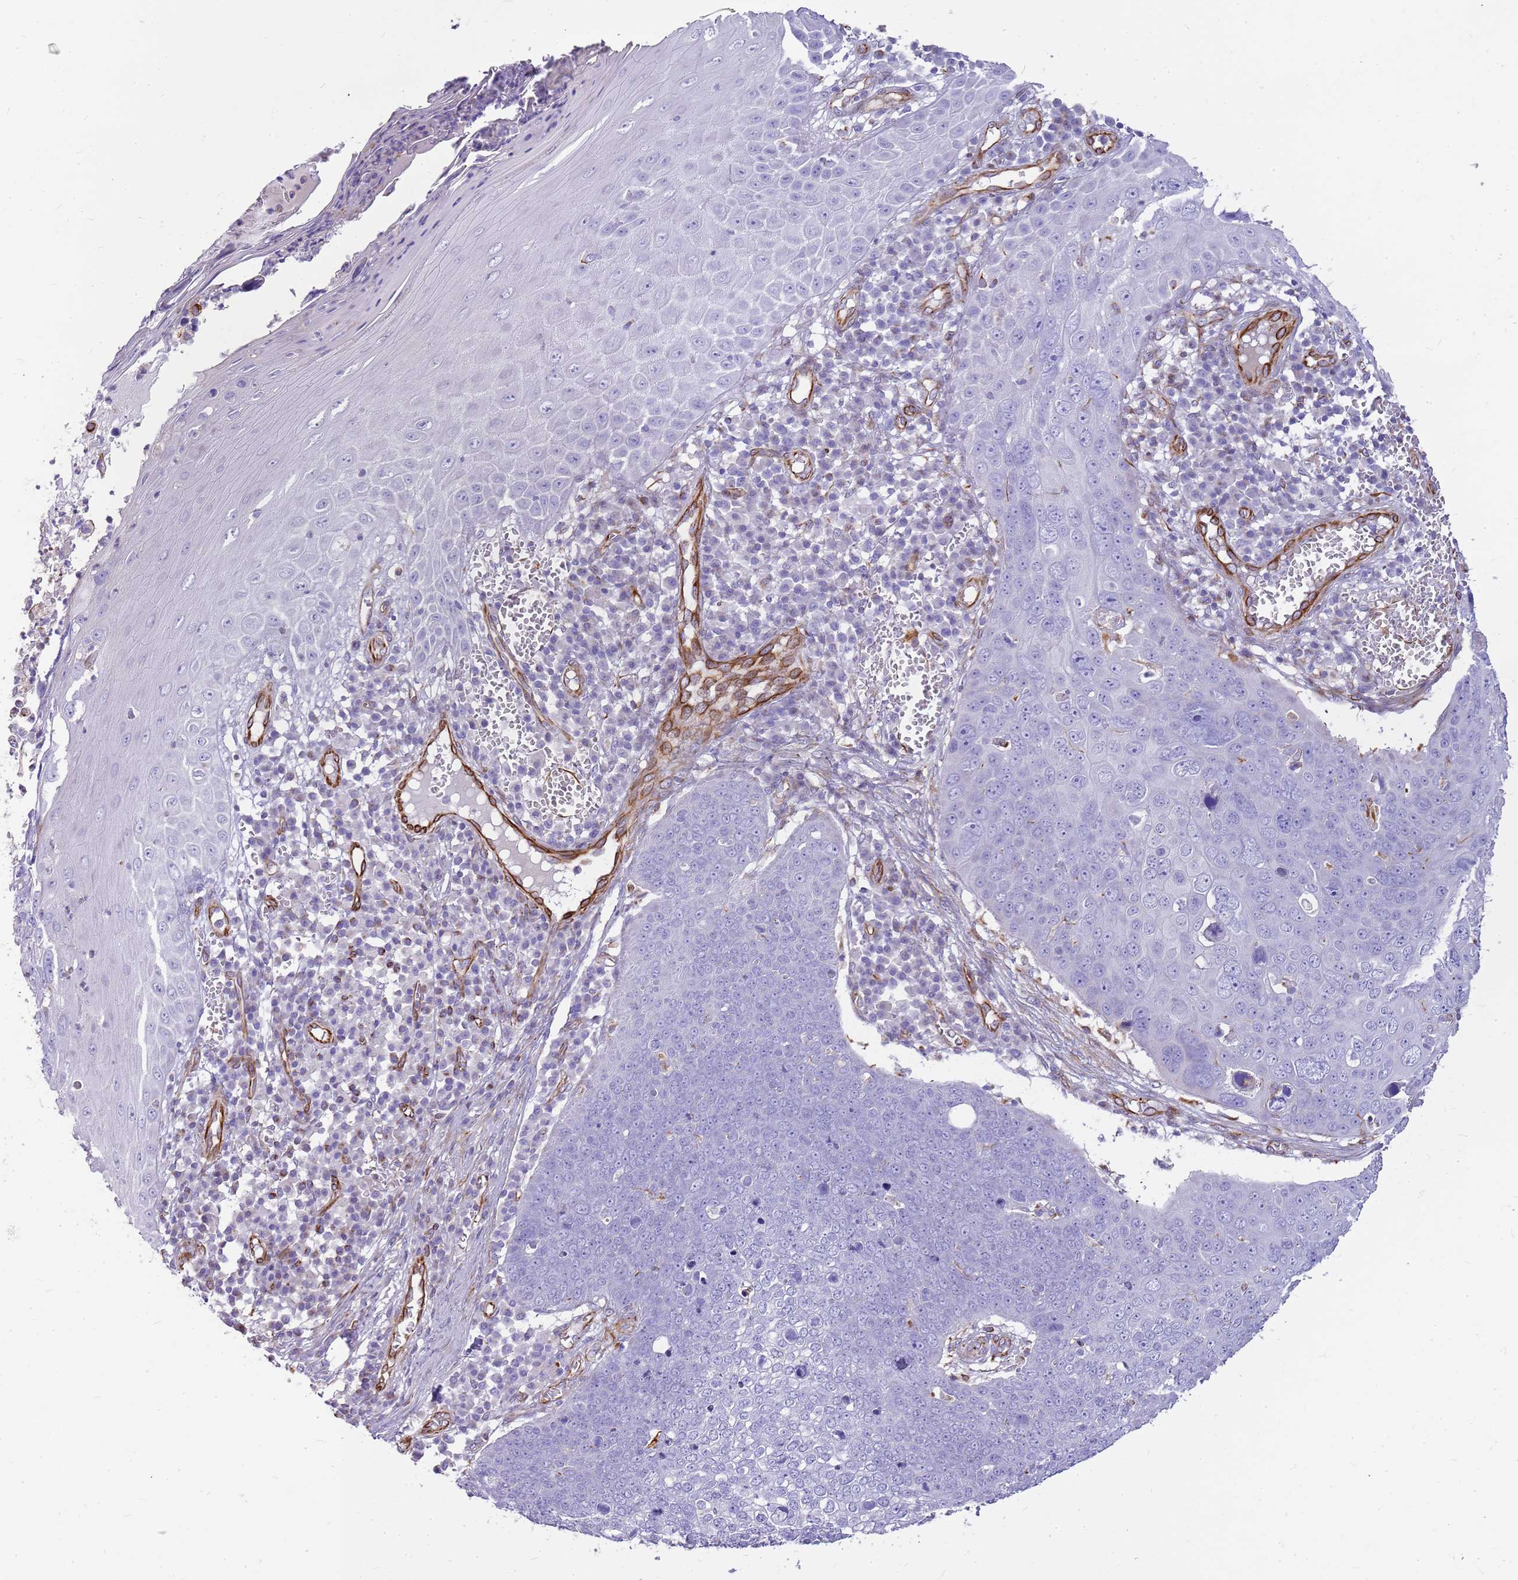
{"staining": {"intensity": "negative", "quantity": "none", "location": "none"}, "tissue": "skin cancer", "cell_type": "Tumor cells", "image_type": "cancer", "snomed": [{"axis": "morphology", "description": "Squamous cell carcinoma, NOS"}, {"axis": "topography", "description": "Skin"}], "caption": "Human skin cancer (squamous cell carcinoma) stained for a protein using immunohistochemistry demonstrates no positivity in tumor cells.", "gene": "ZDHHC1", "patient": {"sex": "male", "age": 71}}